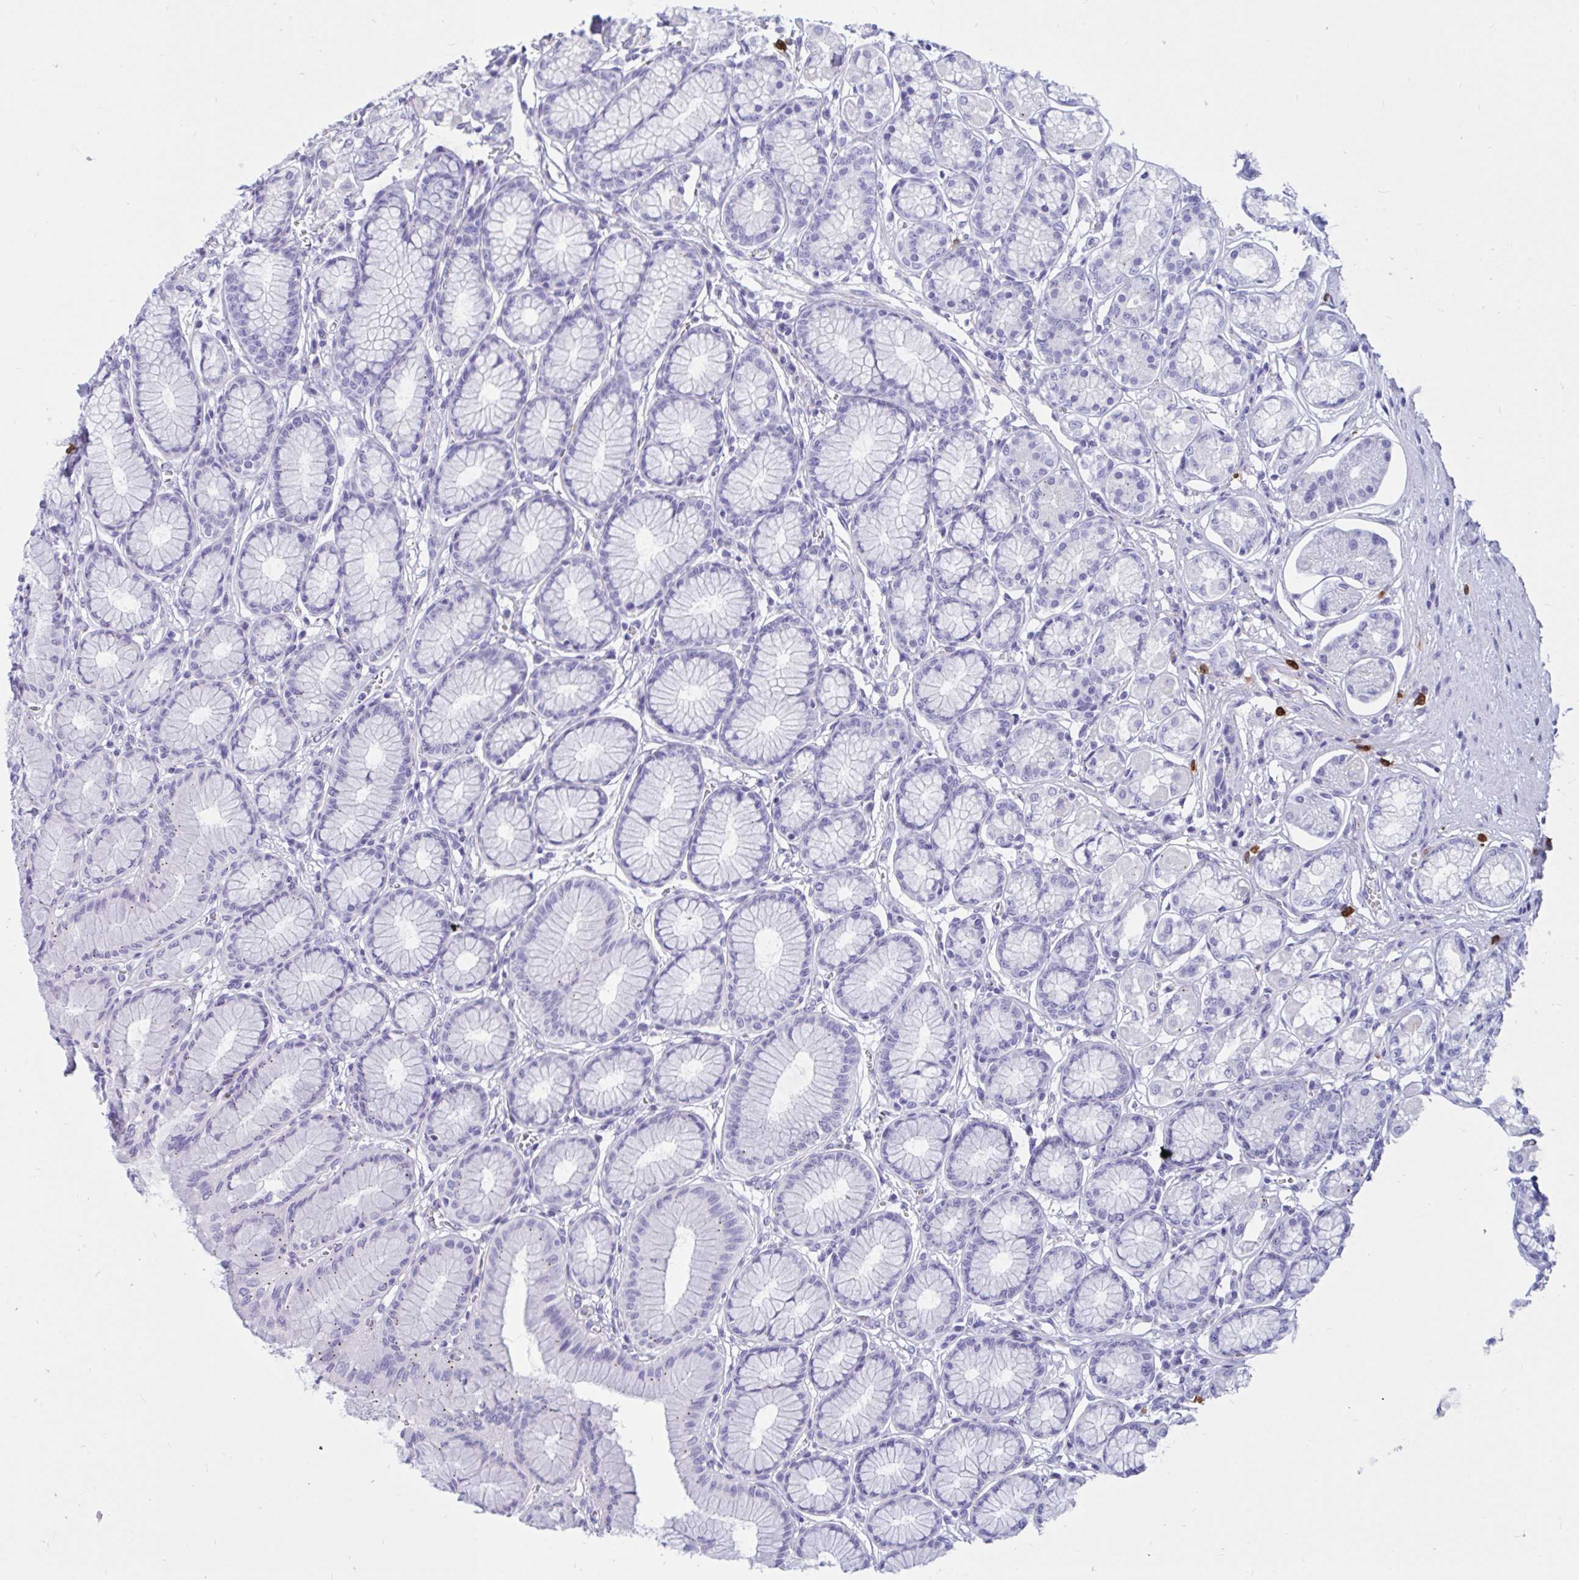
{"staining": {"intensity": "negative", "quantity": "none", "location": "none"}, "tissue": "stomach", "cell_type": "Glandular cells", "image_type": "normal", "snomed": [{"axis": "morphology", "description": "Normal tissue, NOS"}, {"axis": "topography", "description": "Stomach"}, {"axis": "topography", "description": "Stomach, lower"}], "caption": "Glandular cells are negative for protein expression in unremarkable human stomach. The staining was performed using DAB (3,3'-diaminobenzidine) to visualize the protein expression in brown, while the nuclei were stained in blue with hematoxylin (Magnification: 20x).", "gene": "RNASE3", "patient": {"sex": "male", "age": 76}}